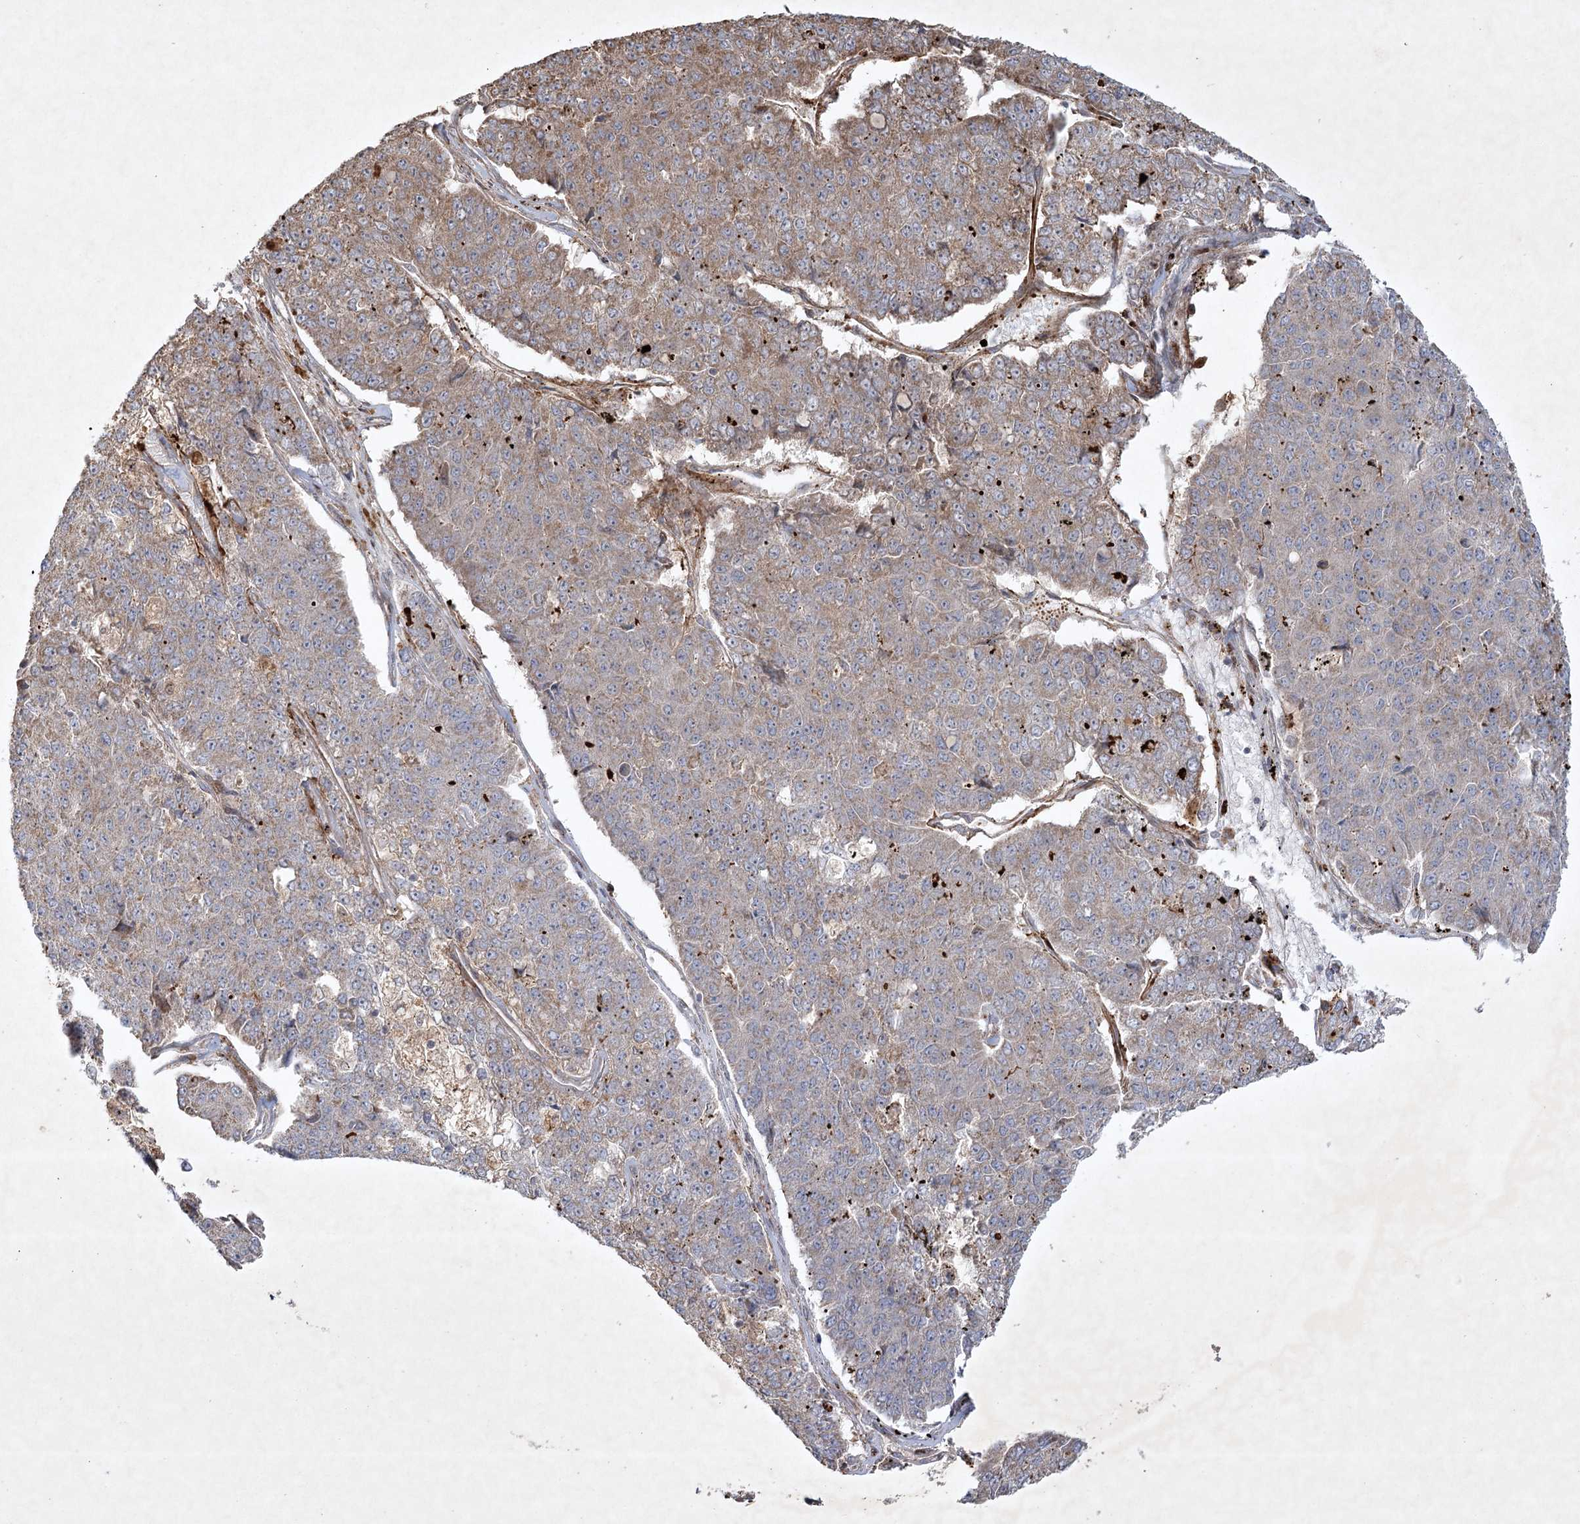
{"staining": {"intensity": "weak", "quantity": "25%-75%", "location": "cytoplasmic/membranous"}, "tissue": "pancreatic cancer", "cell_type": "Tumor cells", "image_type": "cancer", "snomed": [{"axis": "morphology", "description": "Adenocarcinoma, NOS"}, {"axis": "topography", "description": "Pancreas"}], "caption": "The histopathology image demonstrates a brown stain indicating the presence of a protein in the cytoplasmic/membranous of tumor cells in adenocarcinoma (pancreatic).", "gene": "KBTBD4", "patient": {"sex": "male", "age": 50}}